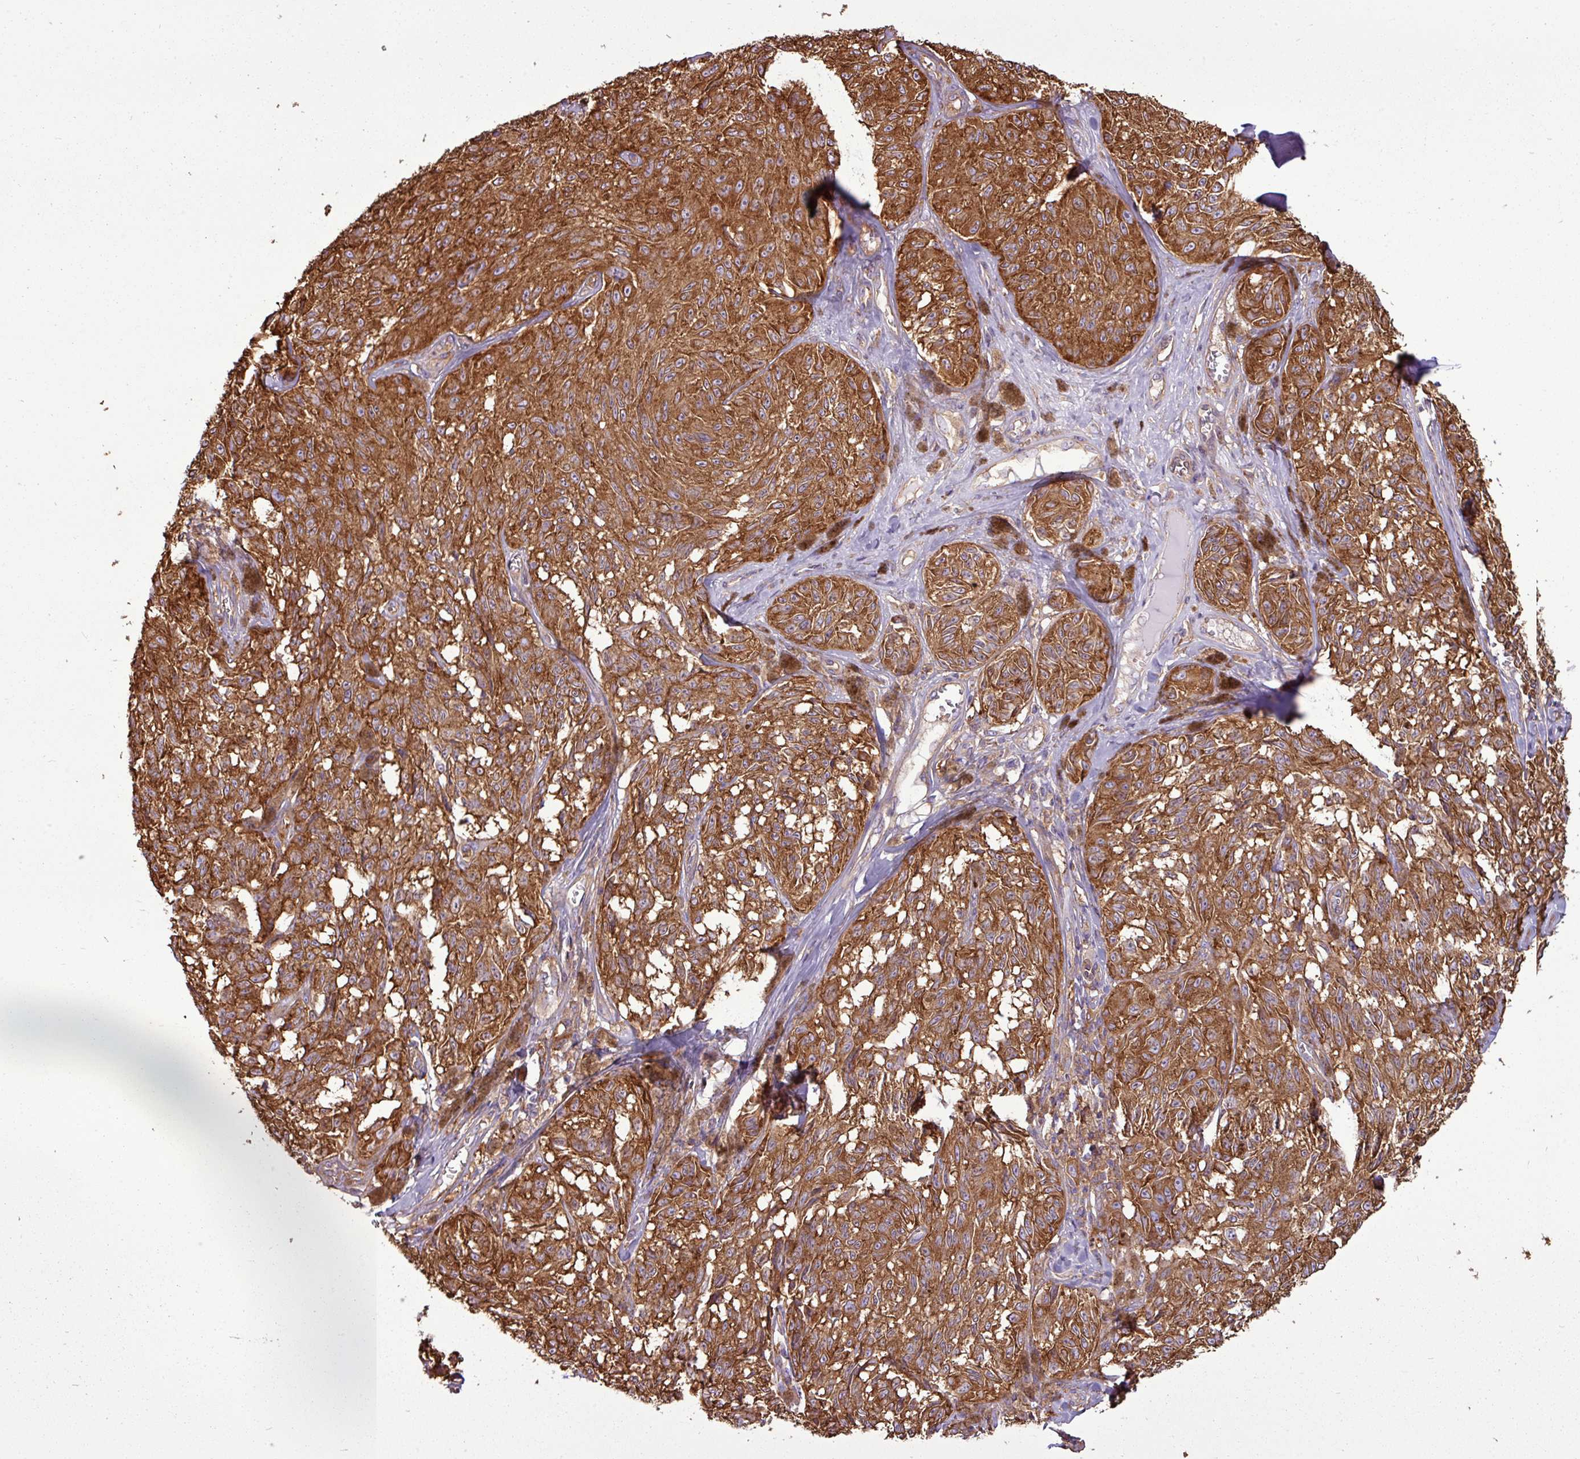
{"staining": {"intensity": "strong", "quantity": ">75%", "location": "cytoplasmic/membranous"}, "tissue": "melanoma", "cell_type": "Tumor cells", "image_type": "cancer", "snomed": [{"axis": "morphology", "description": "Malignant melanoma, NOS"}, {"axis": "topography", "description": "Skin"}], "caption": "Brown immunohistochemical staining in human melanoma shows strong cytoplasmic/membranous staining in about >75% of tumor cells.", "gene": "PACSIN2", "patient": {"sex": "male", "age": 68}}